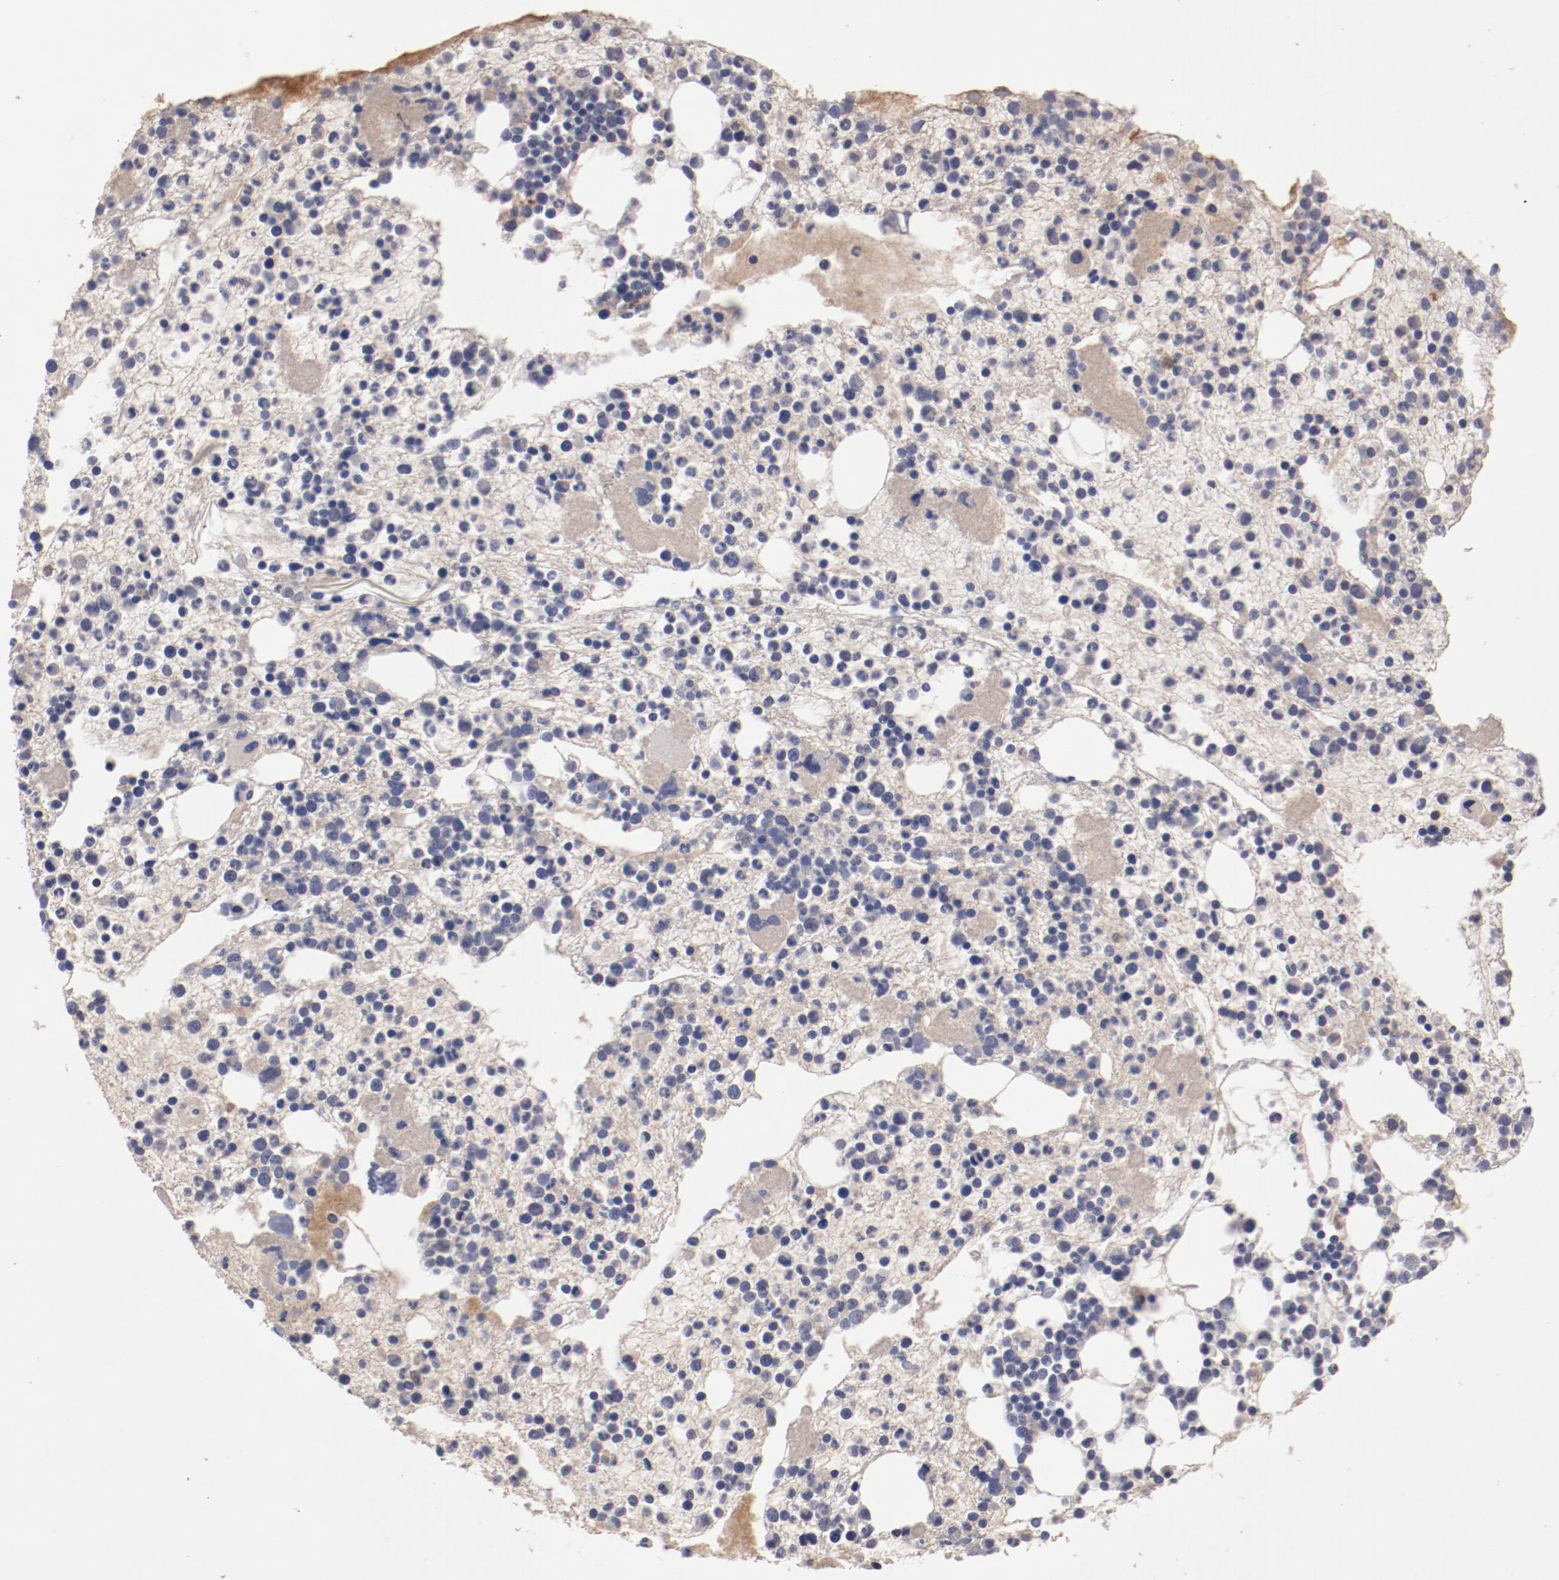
{"staining": {"intensity": "negative", "quantity": "none", "location": "none"}, "tissue": "bone marrow", "cell_type": "Hematopoietic cells", "image_type": "normal", "snomed": [{"axis": "morphology", "description": "Normal tissue, NOS"}, {"axis": "topography", "description": "Bone marrow"}], "caption": "DAB (3,3'-diaminobenzidine) immunohistochemical staining of unremarkable bone marrow exhibits no significant staining in hematopoietic cells. The staining is performed using DAB (3,3'-diaminobenzidine) brown chromogen with nuclei counter-stained in using hematoxylin.", "gene": "LRRC75B", "patient": {"sex": "male", "age": 15}}